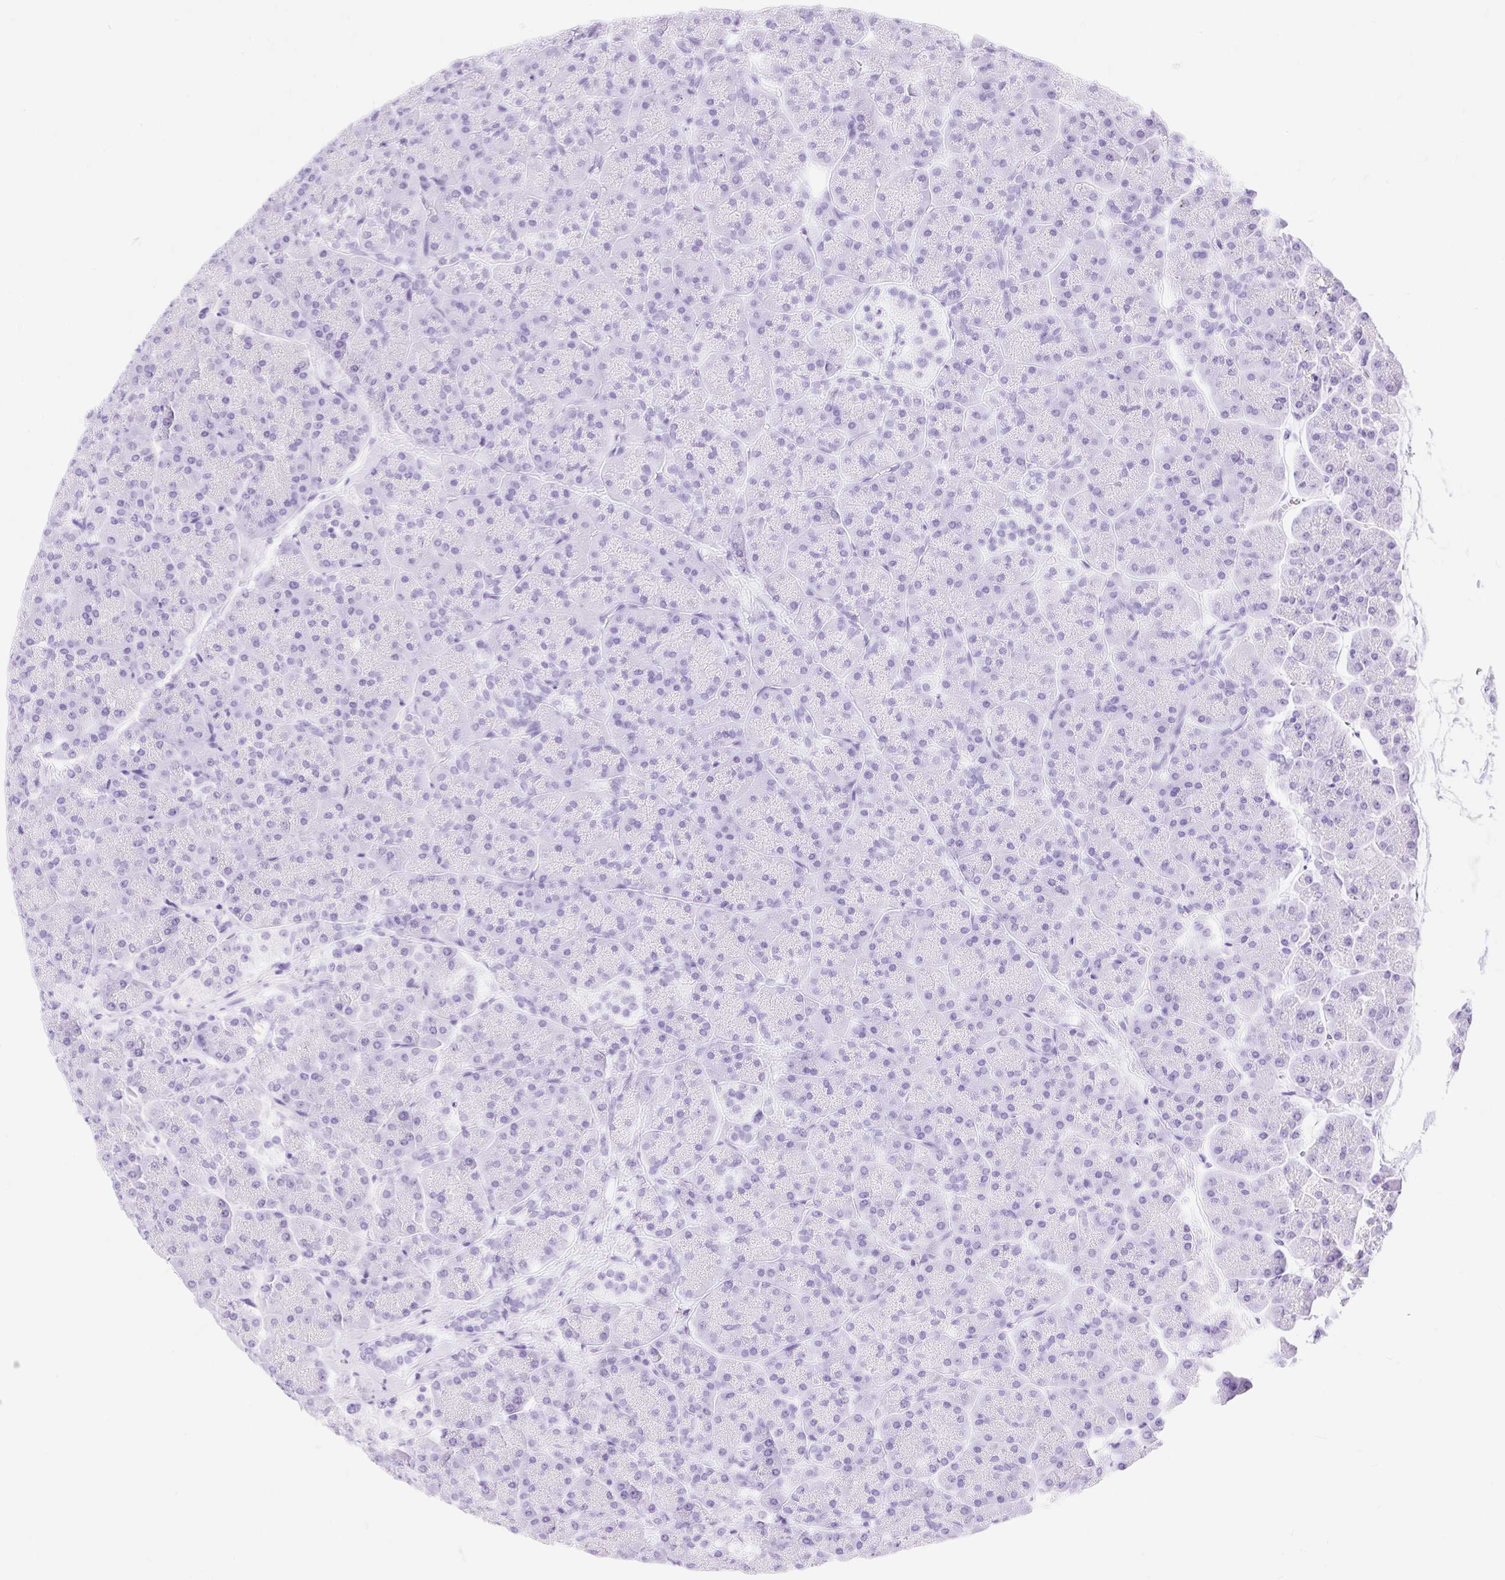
{"staining": {"intensity": "negative", "quantity": "none", "location": "none"}, "tissue": "pancreas", "cell_type": "Exocrine glandular cells", "image_type": "normal", "snomed": [{"axis": "morphology", "description": "Normal tissue, NOS"}, {"axis": "topography", "description": "Pancreas"}, {"axis": "topography", "description": "Peripheral nerve tissue"}], "caption": "Pancreas stained for a protein using IHC exhibits no expression exocrine glandular cells.", "gene": "MBP", "patient": {"sex": "male", "age": 54}}